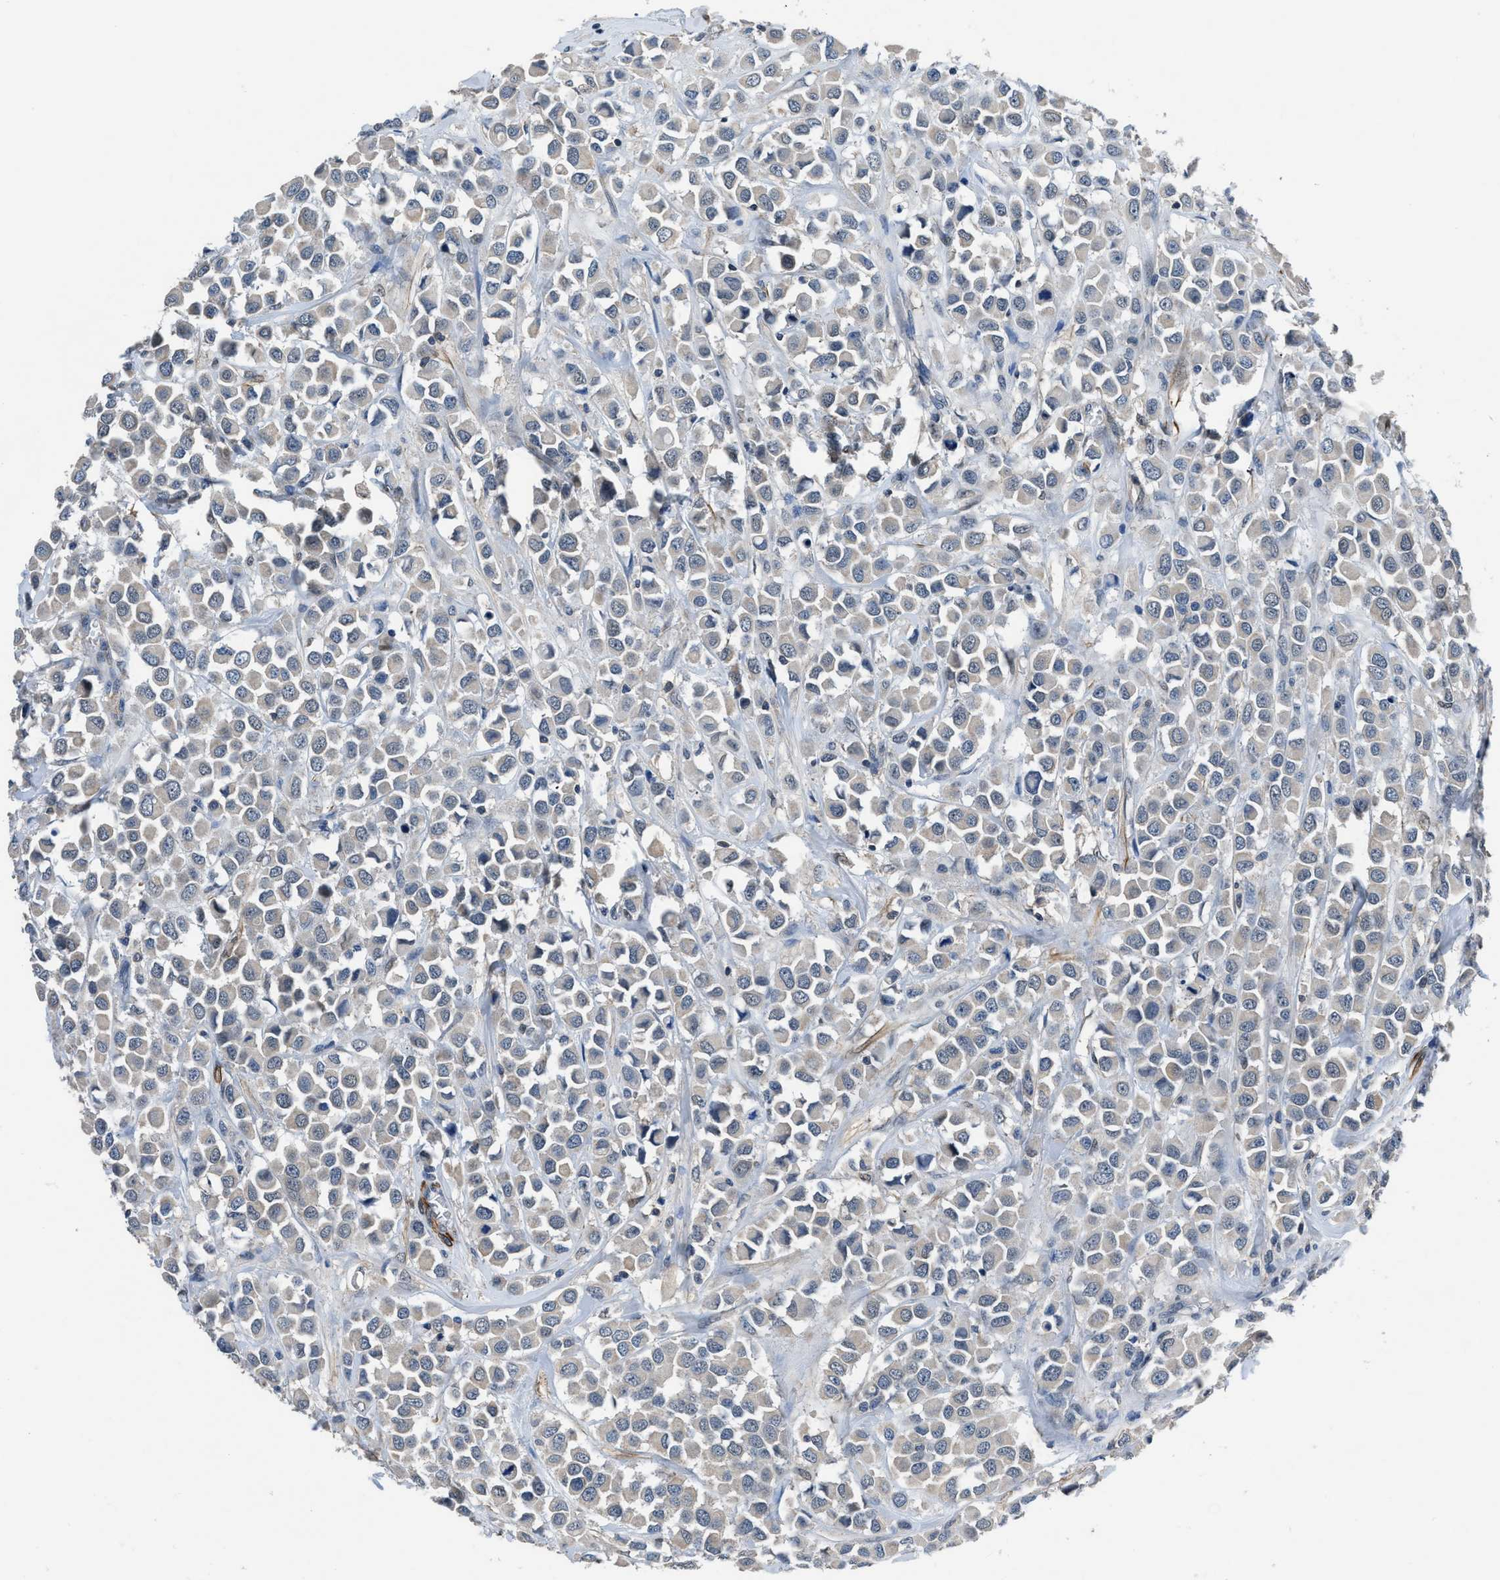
{"staining": {"intensity": "negative", "quantity": "none", "location": "none"}, "tissue": "breast cancer", "cell_type": "Tumor cells", "image_type": "cancer", "snomed": [{"axis": "morphology", "description": "Duct carcinoma"}, {"axis": "topography", "description": "Breast"}], "caption": "Intraductal carcinoma (breast) was stained to show a protein in brown. There is no significant staining in tumor cells.", "gene": "LANCL2", "patient": {"sex": "female", "age": 61}}